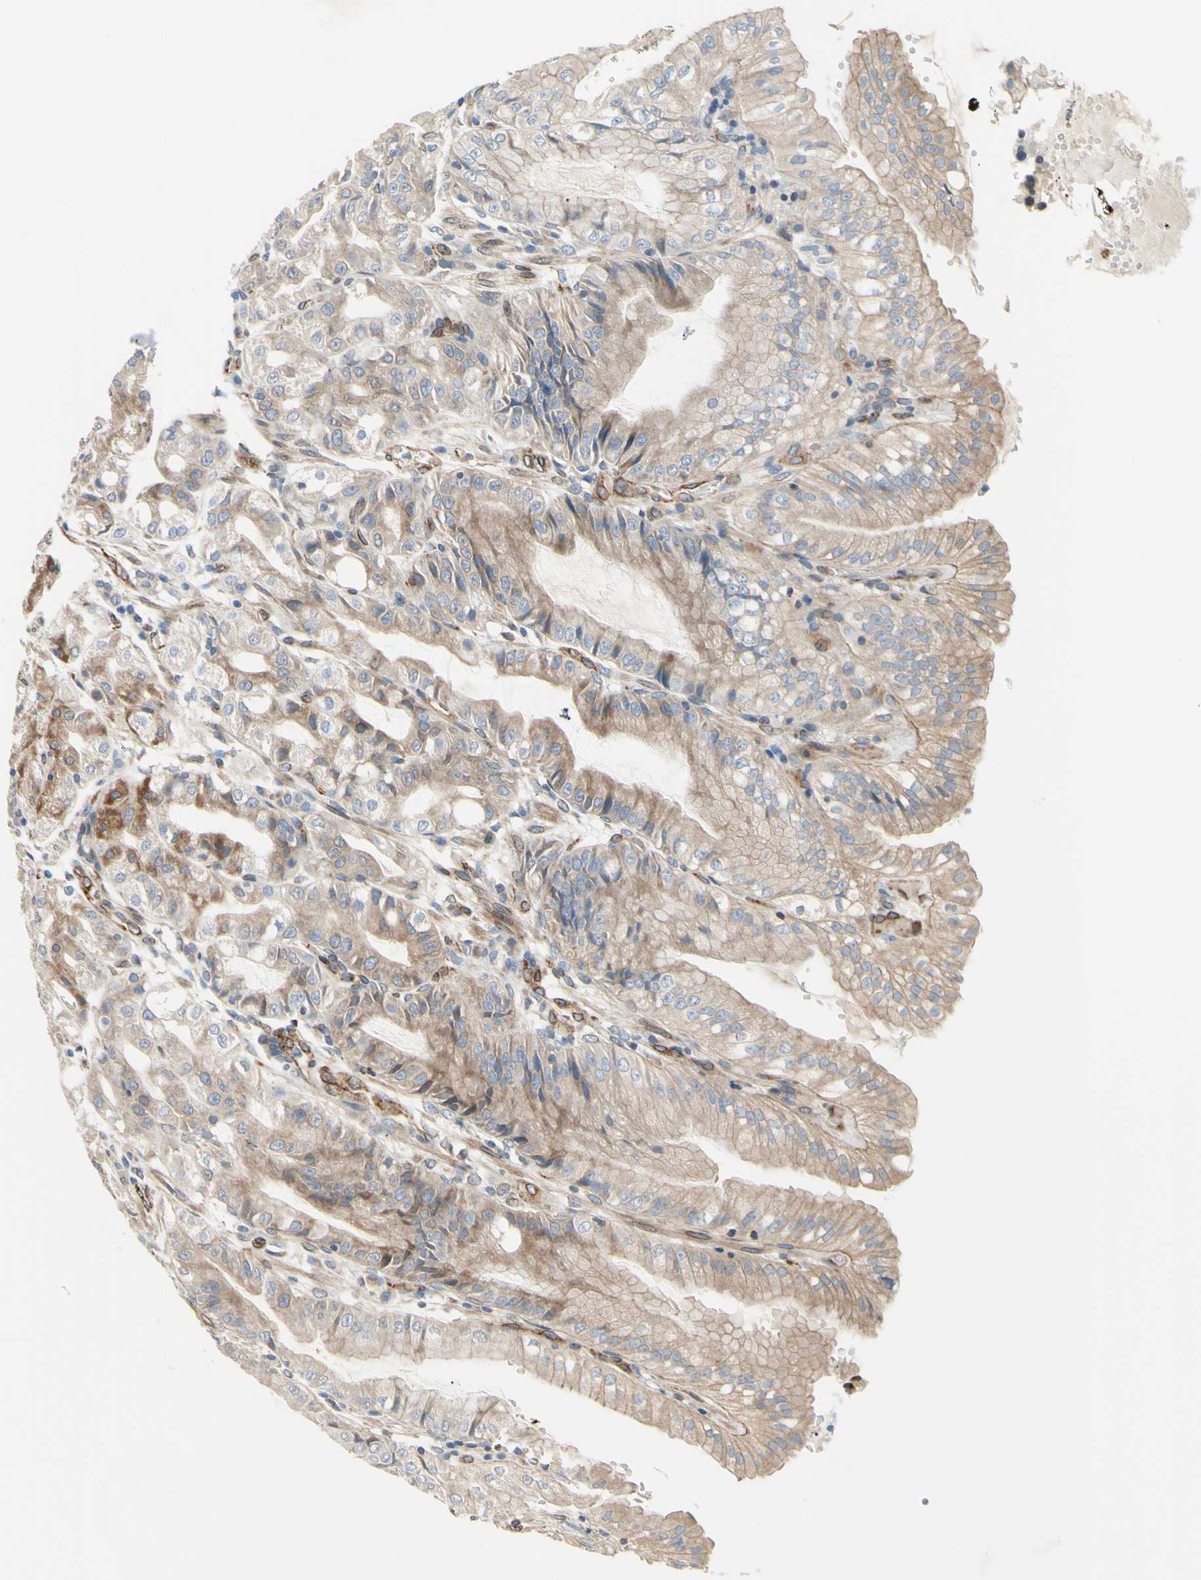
{"staining": {"intensity": "weak", "quantity": ">75%", "location": "cytoplasmic/membranous"}, "tissue": "stomach", "cell_type": "Glandular cells", "image_type": "normal", "snomed": [{"axis": "morphology", "description": "Normal tissue, NOS"}, {"axis": "topography", "description": "Stomach, lower"}], "caption": "Stomach stained for a protein reveals weak cytoplasmic/membranous positivity in glandular cells. Using DAB (3,3'-diaminobenzidine) (brown) and hematoxylin (blue) stains, captured at high magnification using brightfield microscopy.", "gene": "TRAF2", "patient": {"sex": "male", "age": 71}}